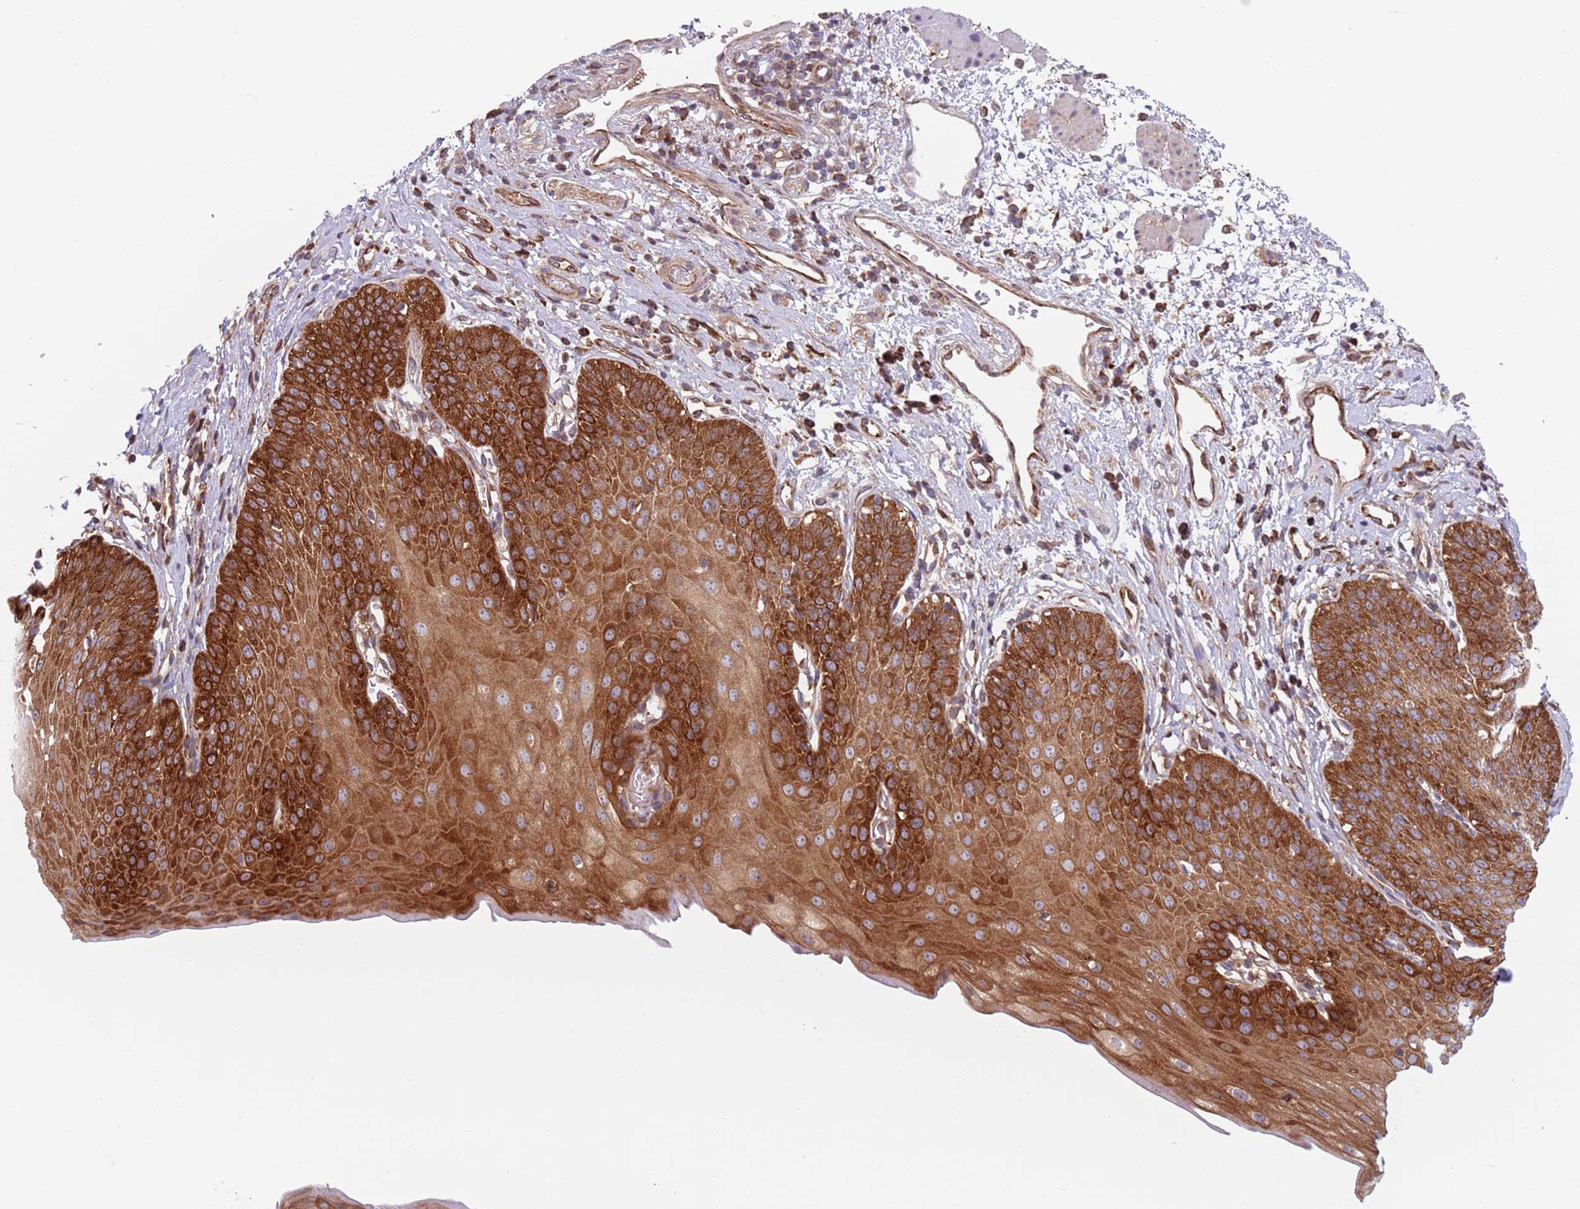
{"staining": {"intensity": "strong", "quantity": ">75%", "location": "cytoplasmic/membranous"}, "tissue": "esophagus", "cell_type": "Squamous epithelial cells", "image_type": "normal", "snomed": [{"axis": "morphology", "description": "Normal tissue, NOS"}, {"axis": "topography", "description": "Esophagus"}], "caption": "Protein expression analysis of unremarkable human esophagus reveals strong cytoplasmic/membranous expression in about >75% of squamous epithelial cells. Using DAB (3,3'-diaminobenzidine) (brown) and hematoxylin (blue) stains, captured at high magnification using brightfield microscopy.", "gene": "ZMYM5", "patient": {"sex": "male", "age": 71}}